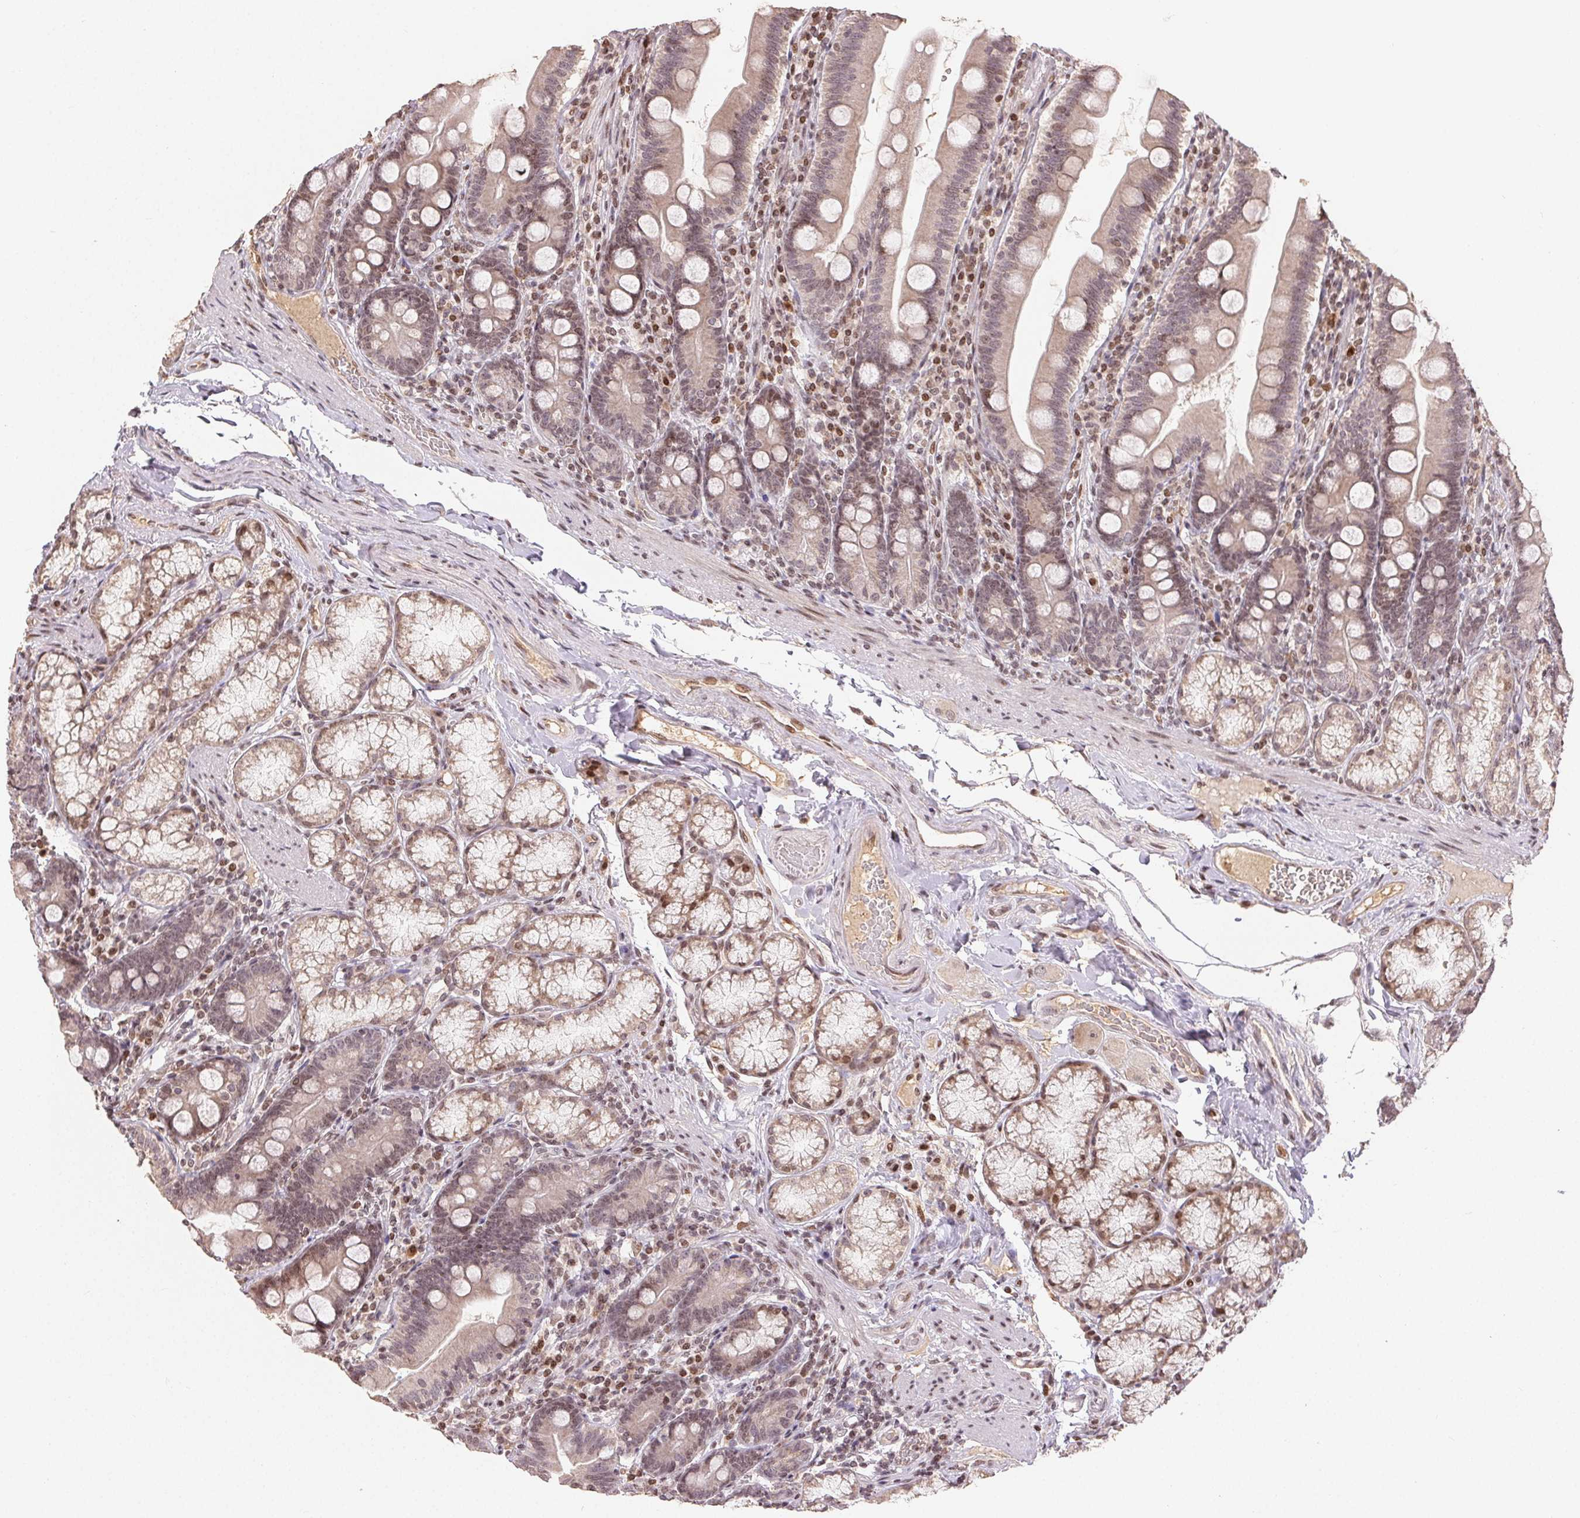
{"staining": {"intensity": "moderate", "quantity": "25%-75%", "location": "nuclear"}, "tissue": "duodenum", "cell_type": "Glandular cells", "image_type": "normal", "snomed": [{"axis": "morphology", "description": "Normal tissue, NOS"}, {"axis": "topography", "description": "Duodenum"}], "caption": "Glandular cells demonstrate moderate nuclear expression in approximately 25%-75% of cells in benign duodenum.", "gene": "MAPKAPK2", "patient": {"sex": "female", "age": 67}}